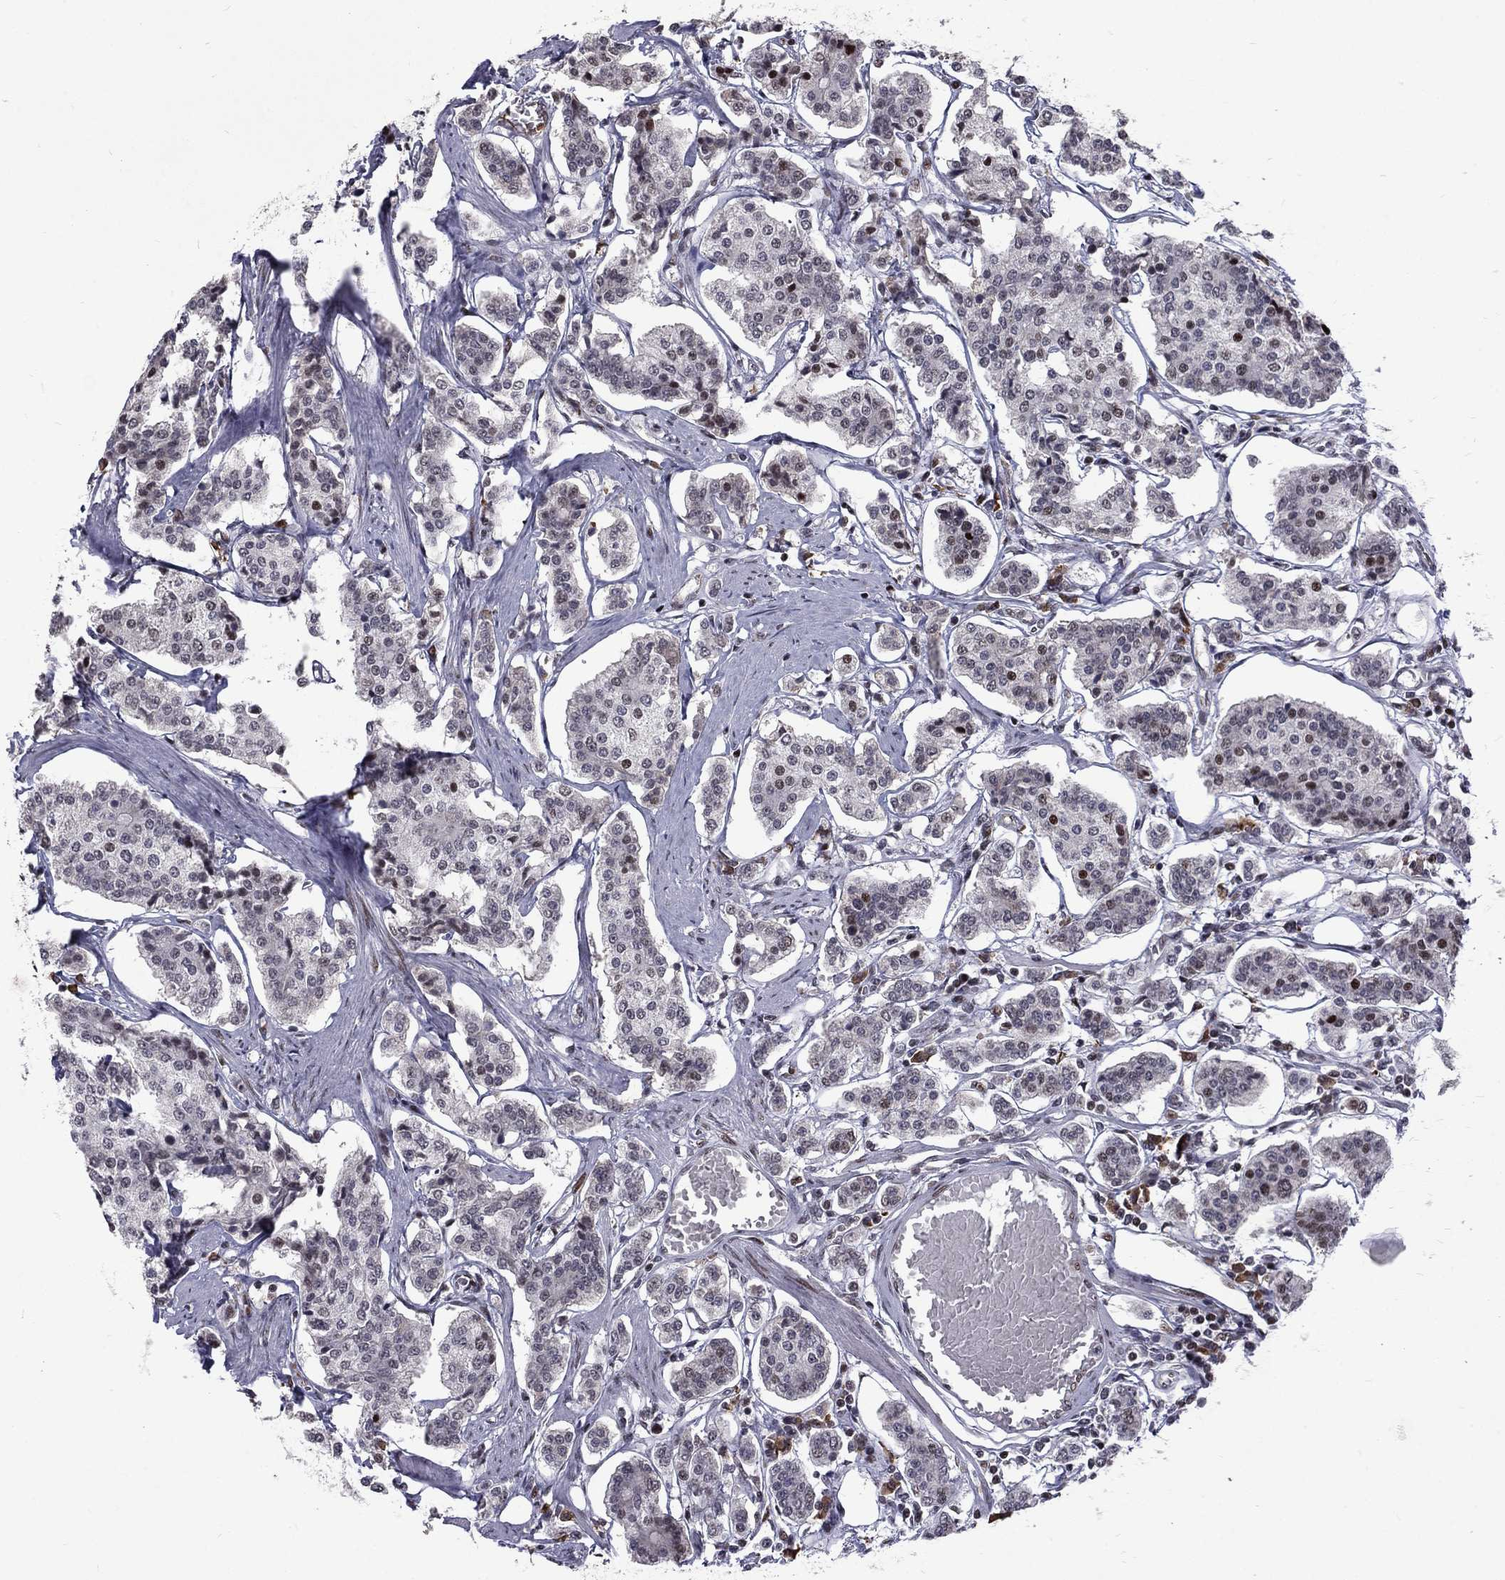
{"staining": {"intensity": "moderate", "quantity": "<25%", "location": "nuclear"}, "tissue": "carcinoid", "cell_type": "Tumor cells", "image_type": "cancer", "snomed": [{"axis": "morphology", "description": "Carcinoid, malignant, NOS"}, {"axis": "topography", "description": "Small intestine"}], "caption": "Immunohistochemical staining of human carcinoid reveals low levels of moderate nuclear protein positivity in about <25% of tumor cells.", "gene": "TCEAL1", "patient": {"sex": "female", "age": 65}}